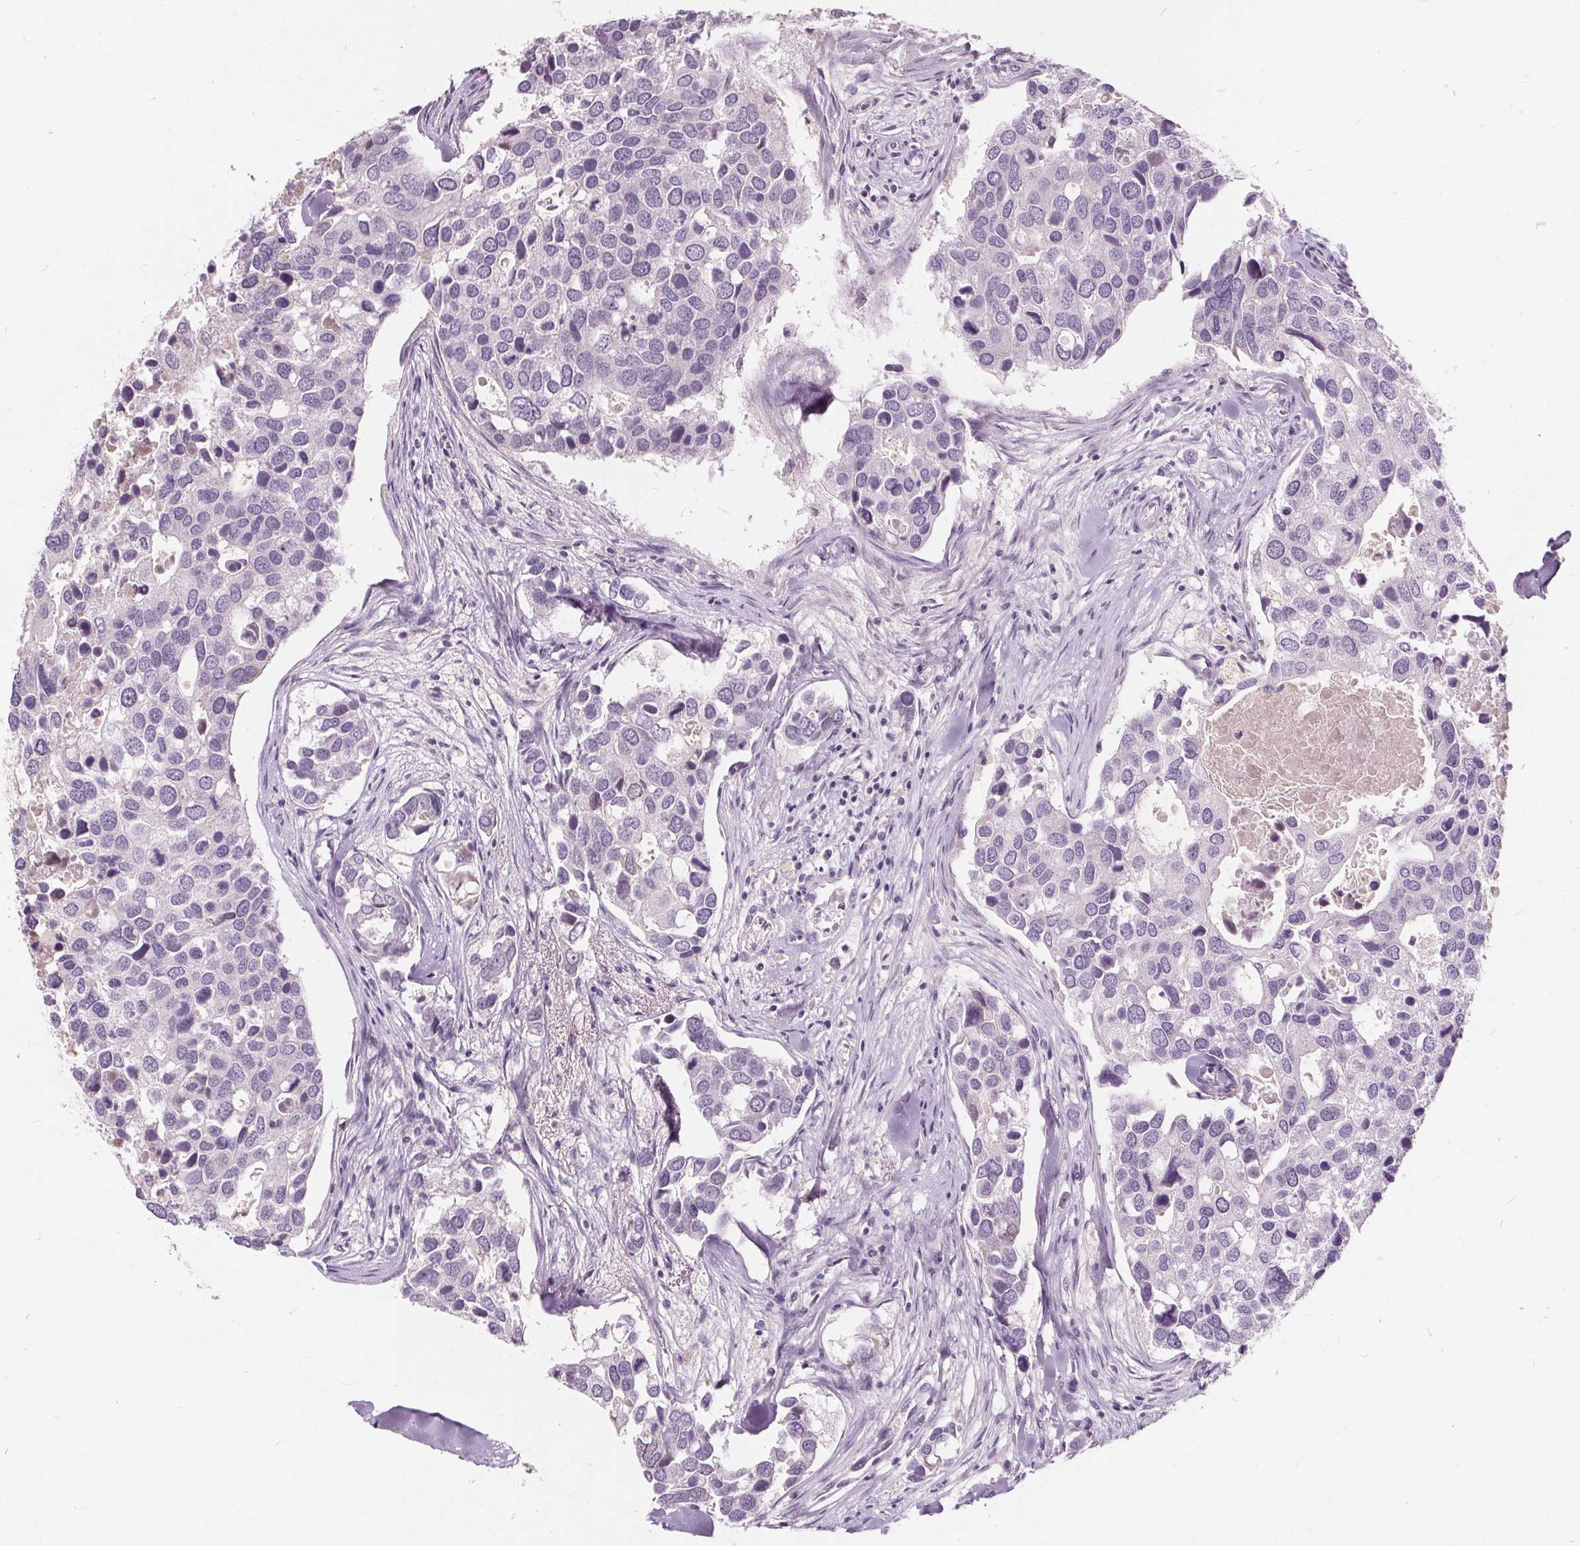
{"staining": {"intensity": "negative", "quantity": "none", "location": "none"}, "tissue": "breast cancer", "cell_type": "Tumor cells", "image_type": "cancer", "snomed": [{"axis": "morphology", "description": "Duct carcinoma"}, {"axis": "topography", "description": "Breast"}], "caption": "DAB (3,3'-diaminobenzidine) immunohistochemical staining of human breast invasive ductal carcinoma reveals no significant positivity in tumor cells.", "gene": "PLA2G2E", "patient": {"sex": "female", "age": 83}}